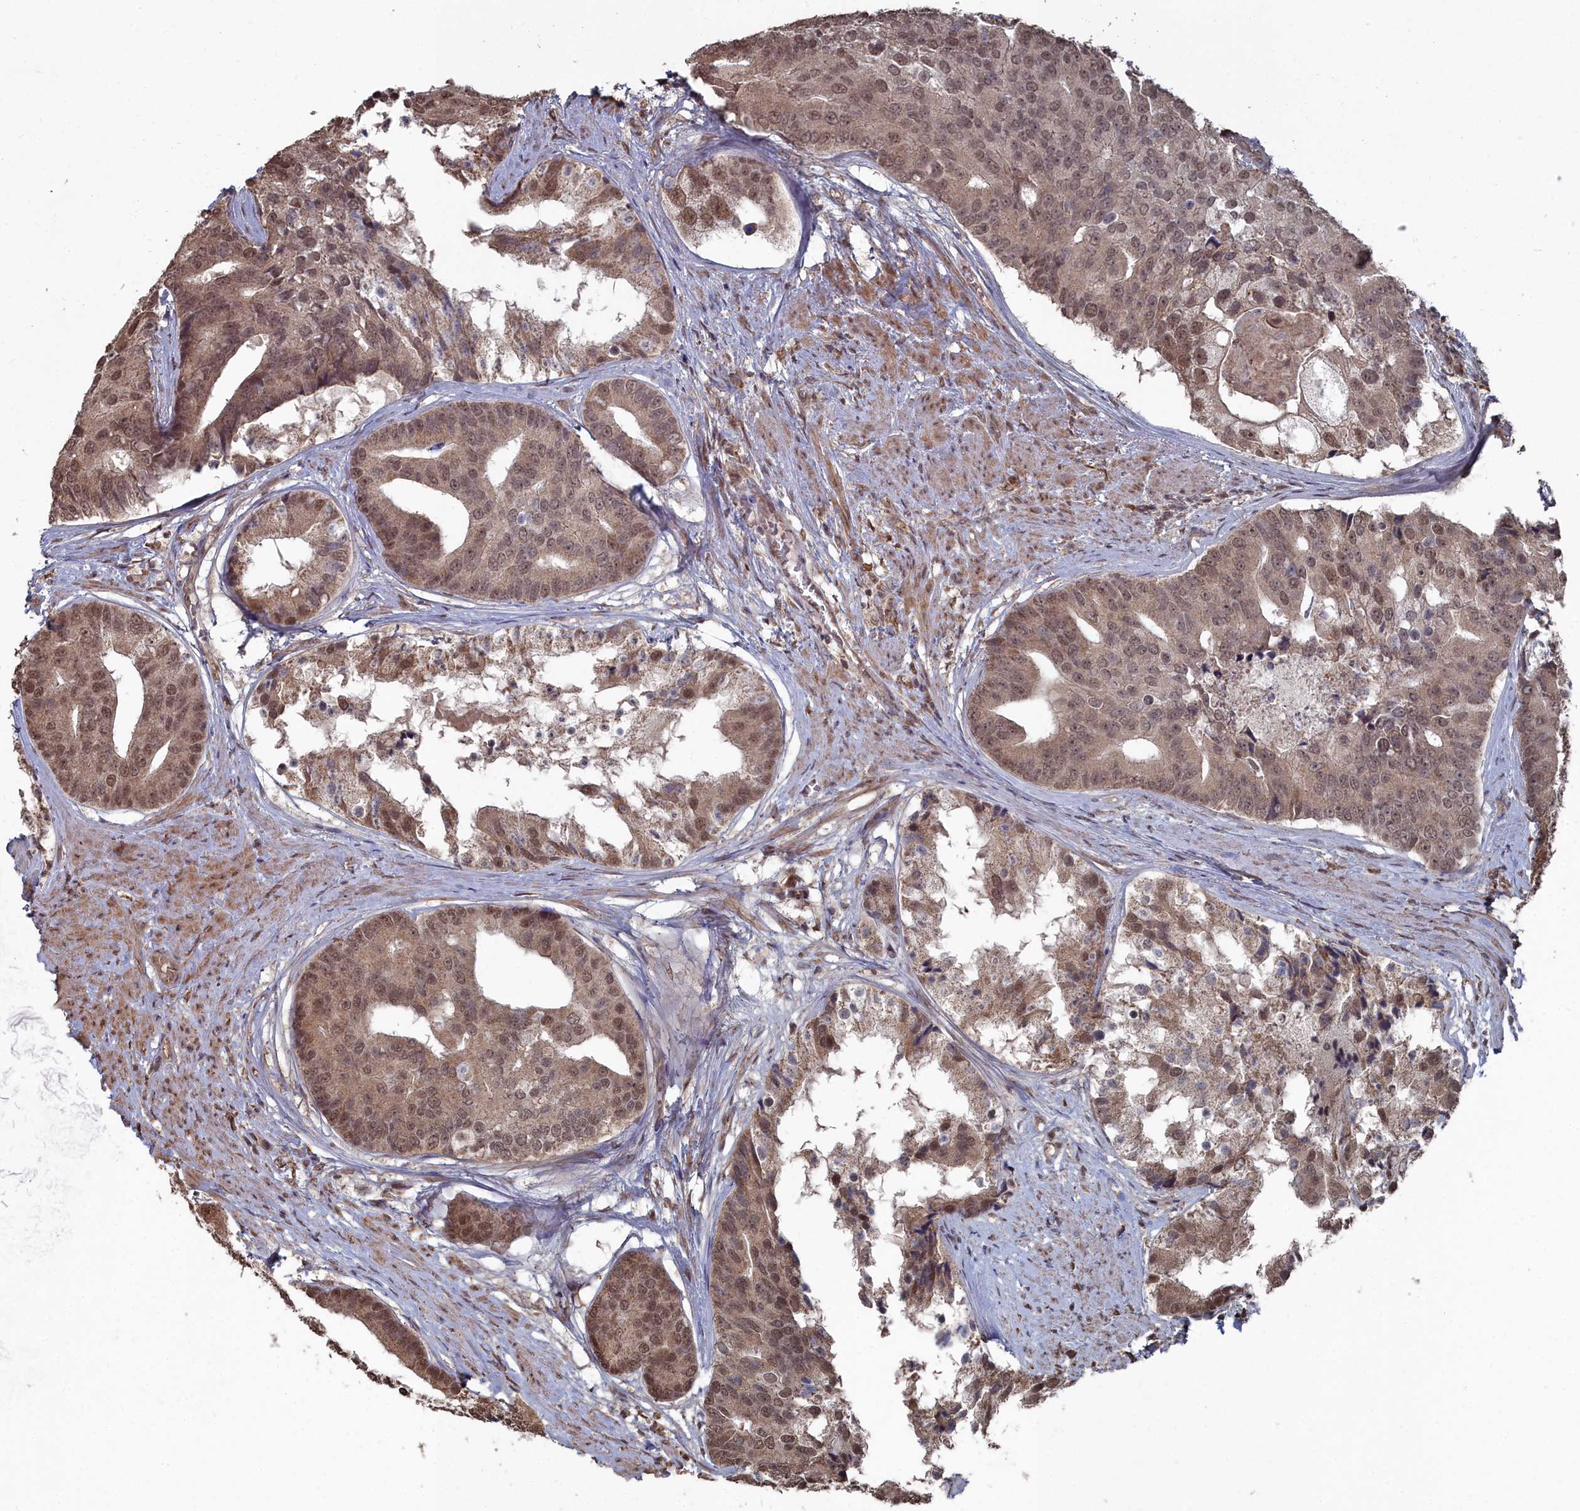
{"staining": {"intensity": "moderate", "quantity": ">75%", "location": "cytoplasmic/membranous,nuclear"}, "tissue": "prostate cancer", "cell_type": "Tumor cells", "image_type": "cancer", "snomed": [{"axis": "morphology", "description": "Adenocarcinoma, High grade"}, {"axis": "topography", "description": "Prostate"}], "caption": "High-magnification brightfield microscopy of adenocarcinoma (high-grade) (prostate) stained with DAB (brown) and counterstained with hematoxylin (blue). tumor cells exhibit moderate cytoplasmic/membranous and nuclear positivity is present in about>75% of cells.", "gene": "CCNP", "patient": {"sex": "male", "age": 62}}